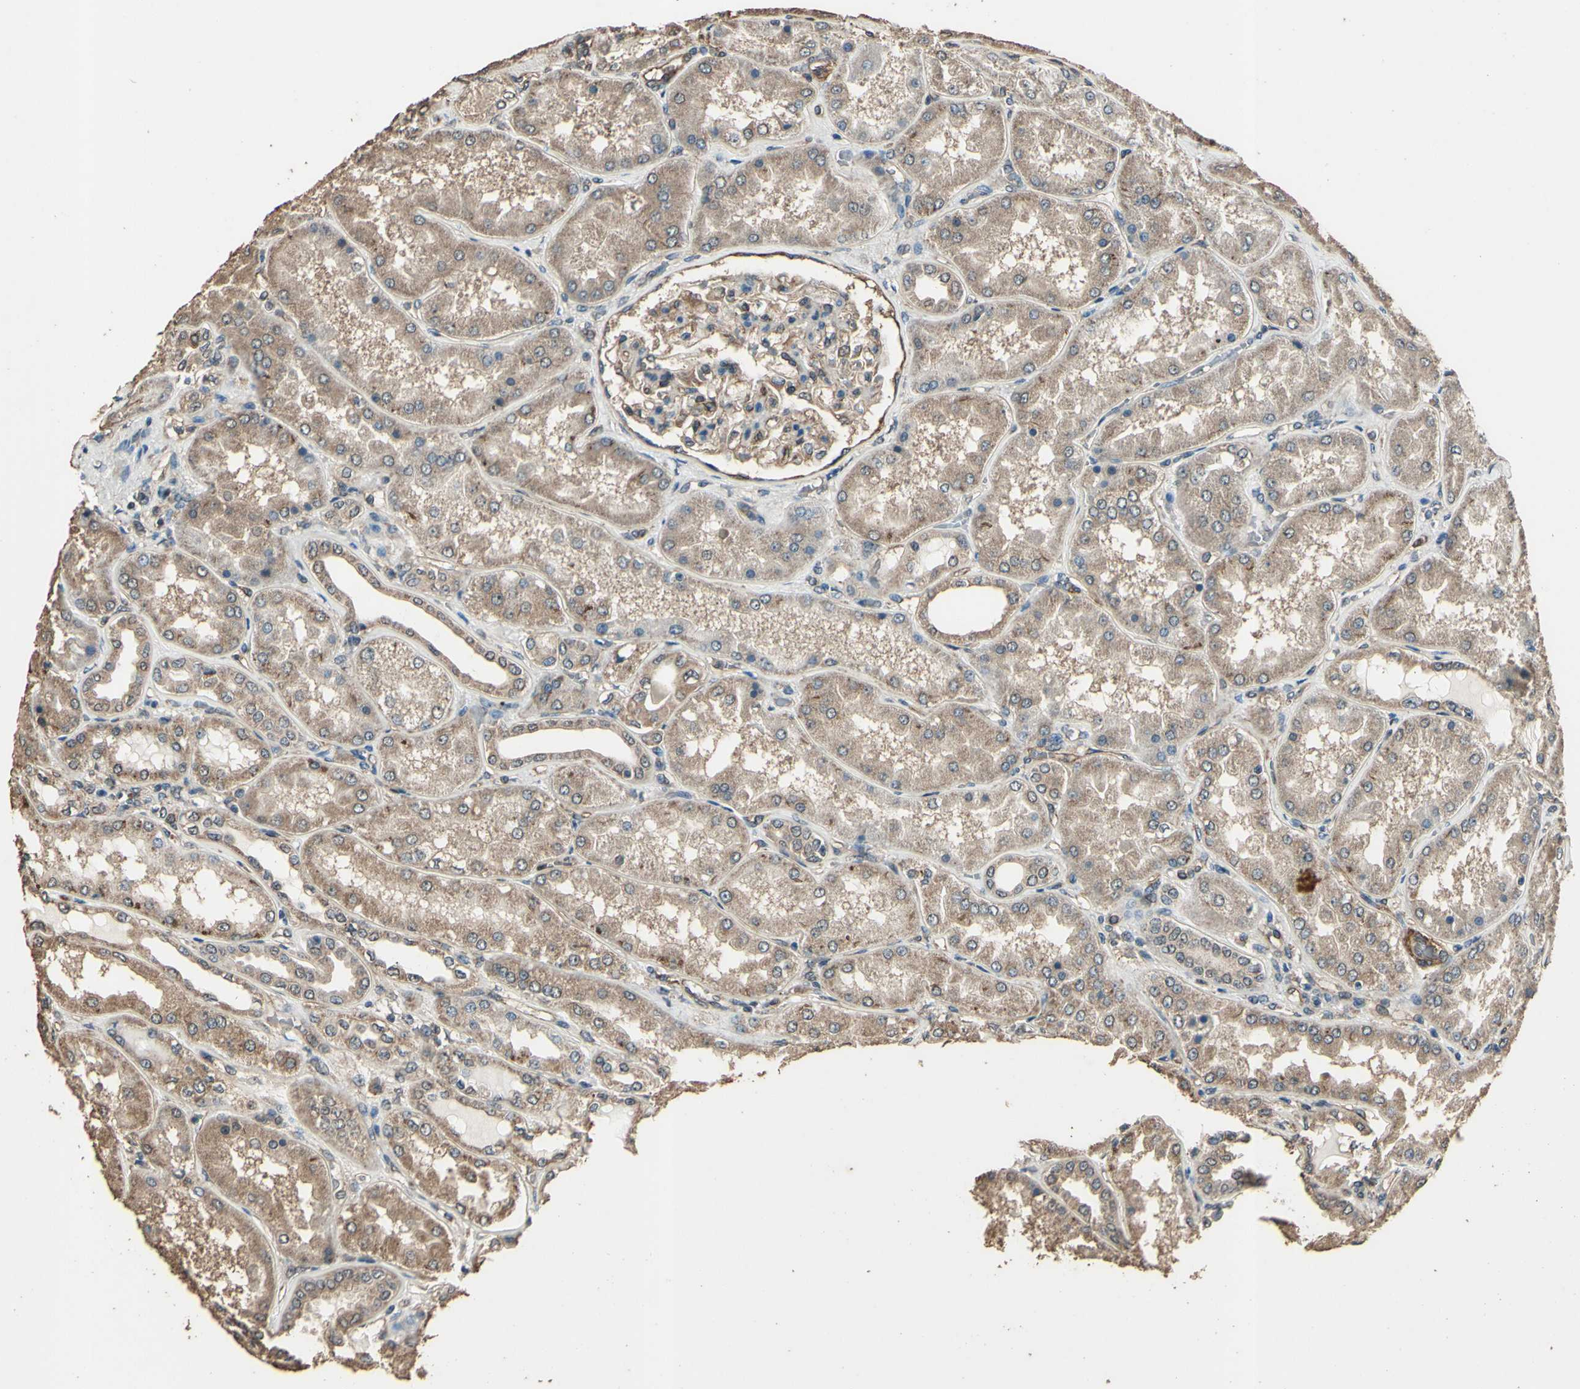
{"staining": {"intensity": "moderate", "quantity": ">75%", "location": "cytoplasmic/membranous"}, "tissue": "kidney", "cell_type": "Cells in glomeruli", "image_type": "normal", "snomed": [{"axis": "morphology", "description": "Normal tissue, NOS"}, {"axis": "topography", "description": "Kidney"}], "caption": "A medium amount of moderate cytoplasmic/membranous positivity is present in about >75% of cells in glomeruli in unremarkable kidney.", "gene": "TSPO", "patient": {"sex": "female", "age": 56}}